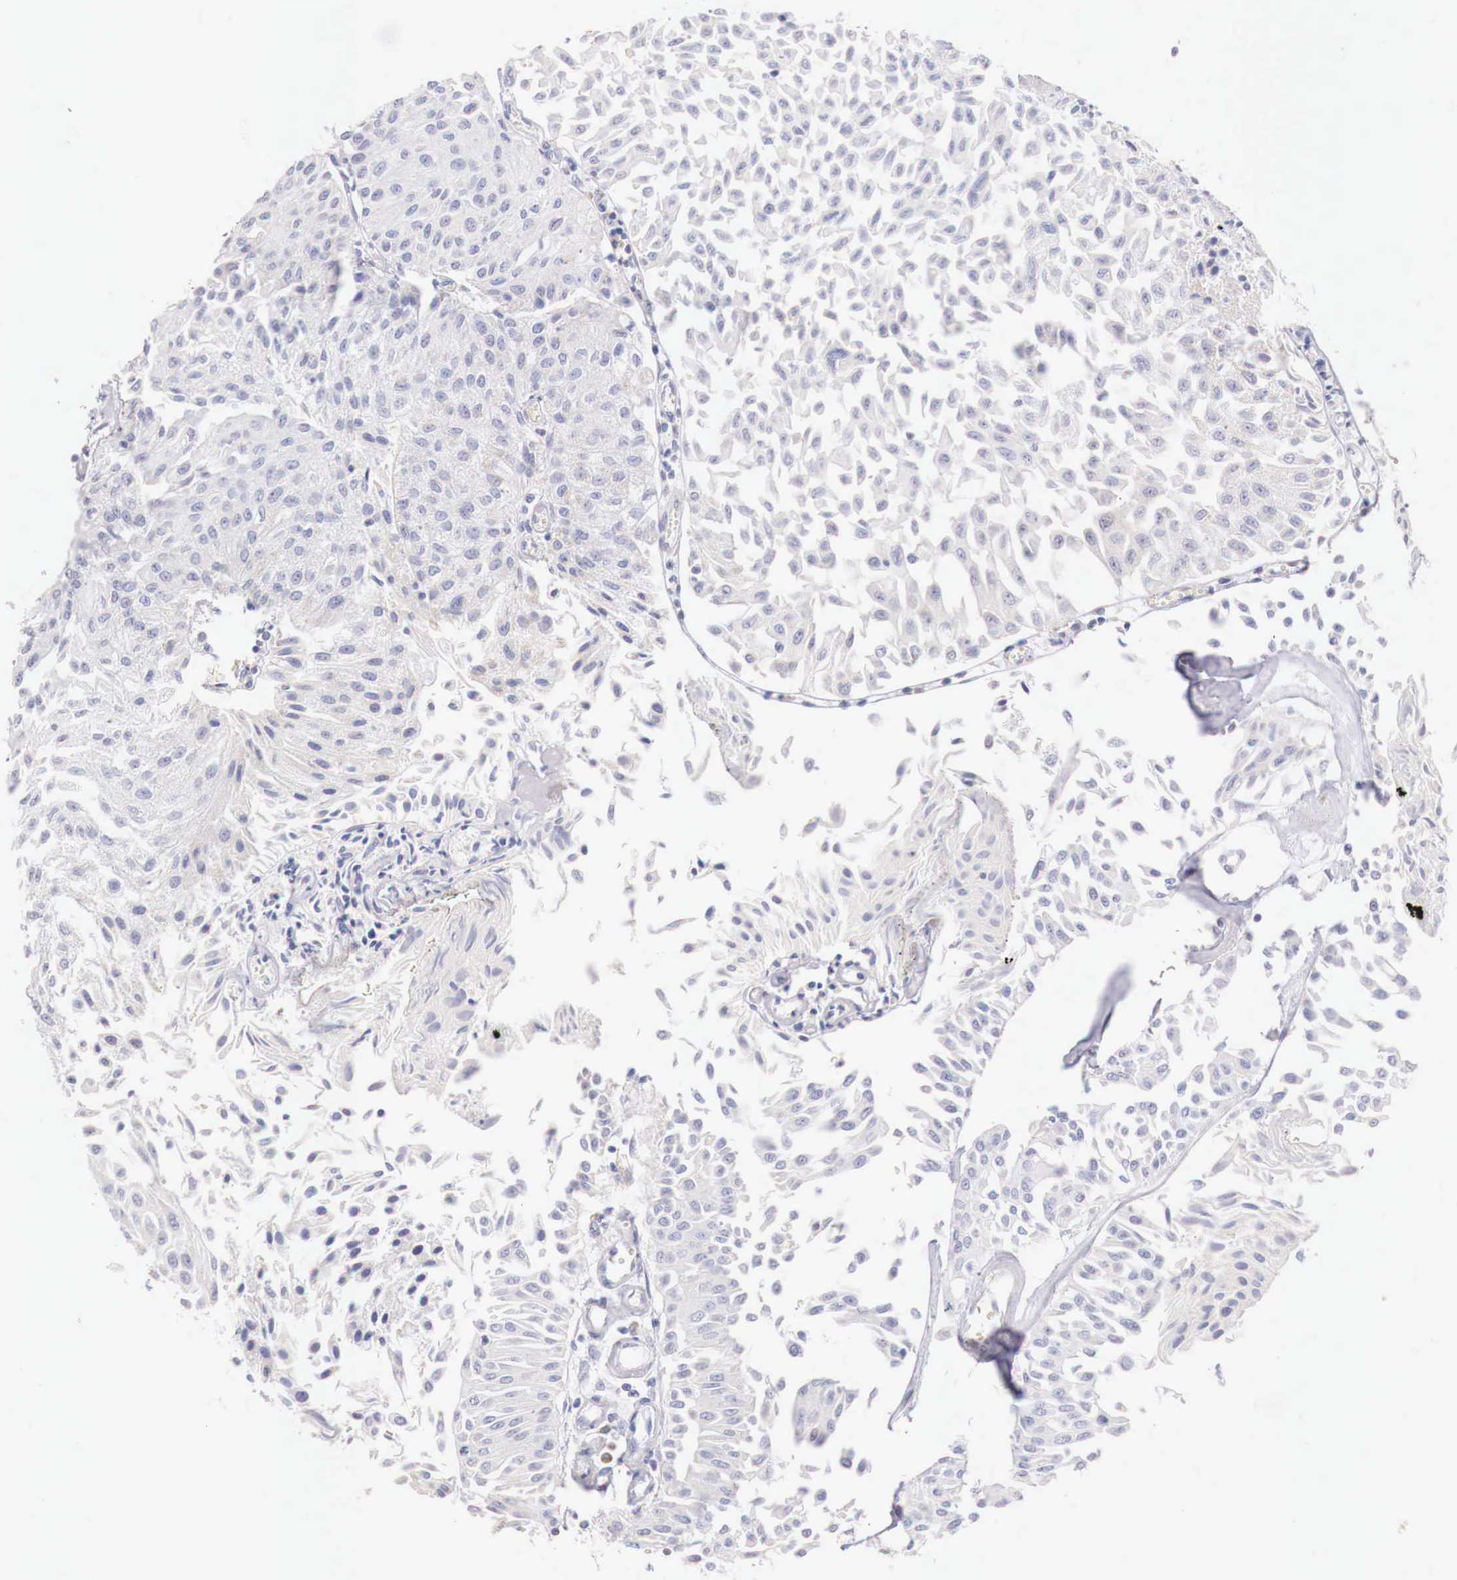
{"staining": {"intensity": "negative", "quantity": "none", "location": "none"}, "tissue": "urothelial cancer", "cell_type": "Tumor cells", "image_type": "cancer", "snomed": [{"axis": "morphology", "description": "Urothelial carcinoma, Low grade"}, {"axis": "topography", "description": "Urinary bladder"}], "caption": "IHC micrograph of human low-grade urothelial carcinoma stained for a protein (brown), which shows no staining in tumor cells.", "gene": "IDH3G", "patient": {"sex": "male", "age": 86}}